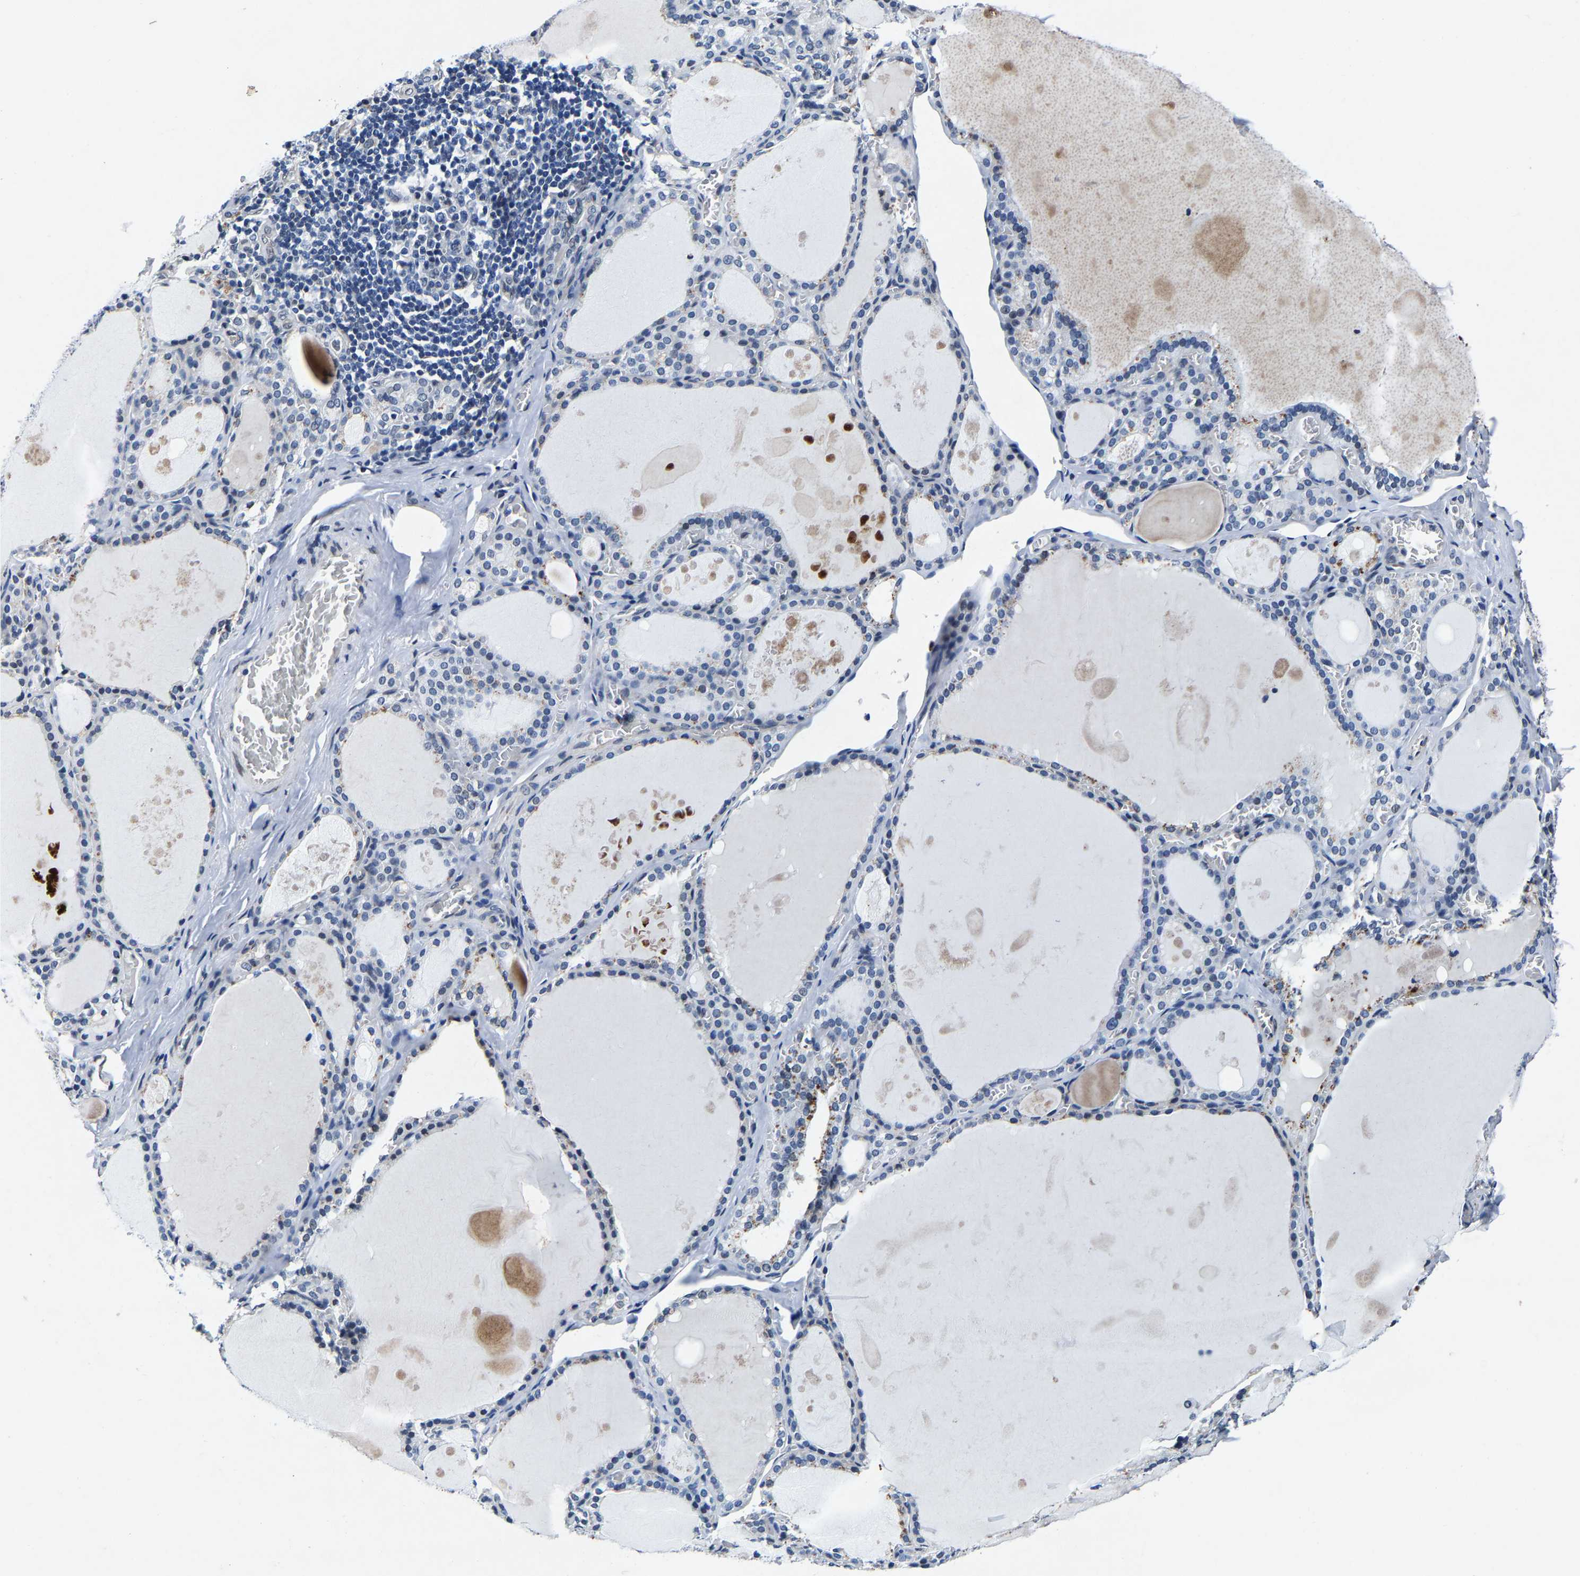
{"staining": {"intensity": "negative", "quantity": "none", "location": "none"}, "tissue": "thyroid gland", "cell_type": "Glandular cells", "image_type": "normal", "snomed": [{"axis": "morphology", "description": "Normal tissue, NOS"}, {"axis": "topography", "description": "Thyroid gland"}], "caption": "Immunohistochemistry (IHC) of benign human thyroid gland displays no staining in glandular cells. (DAB (3,3'-diaminobenzidine) IHC visualized using brightfield microscopy, high magnification).", "gene": "UBN2", "patient": {"sex": "male", "age": 56}}